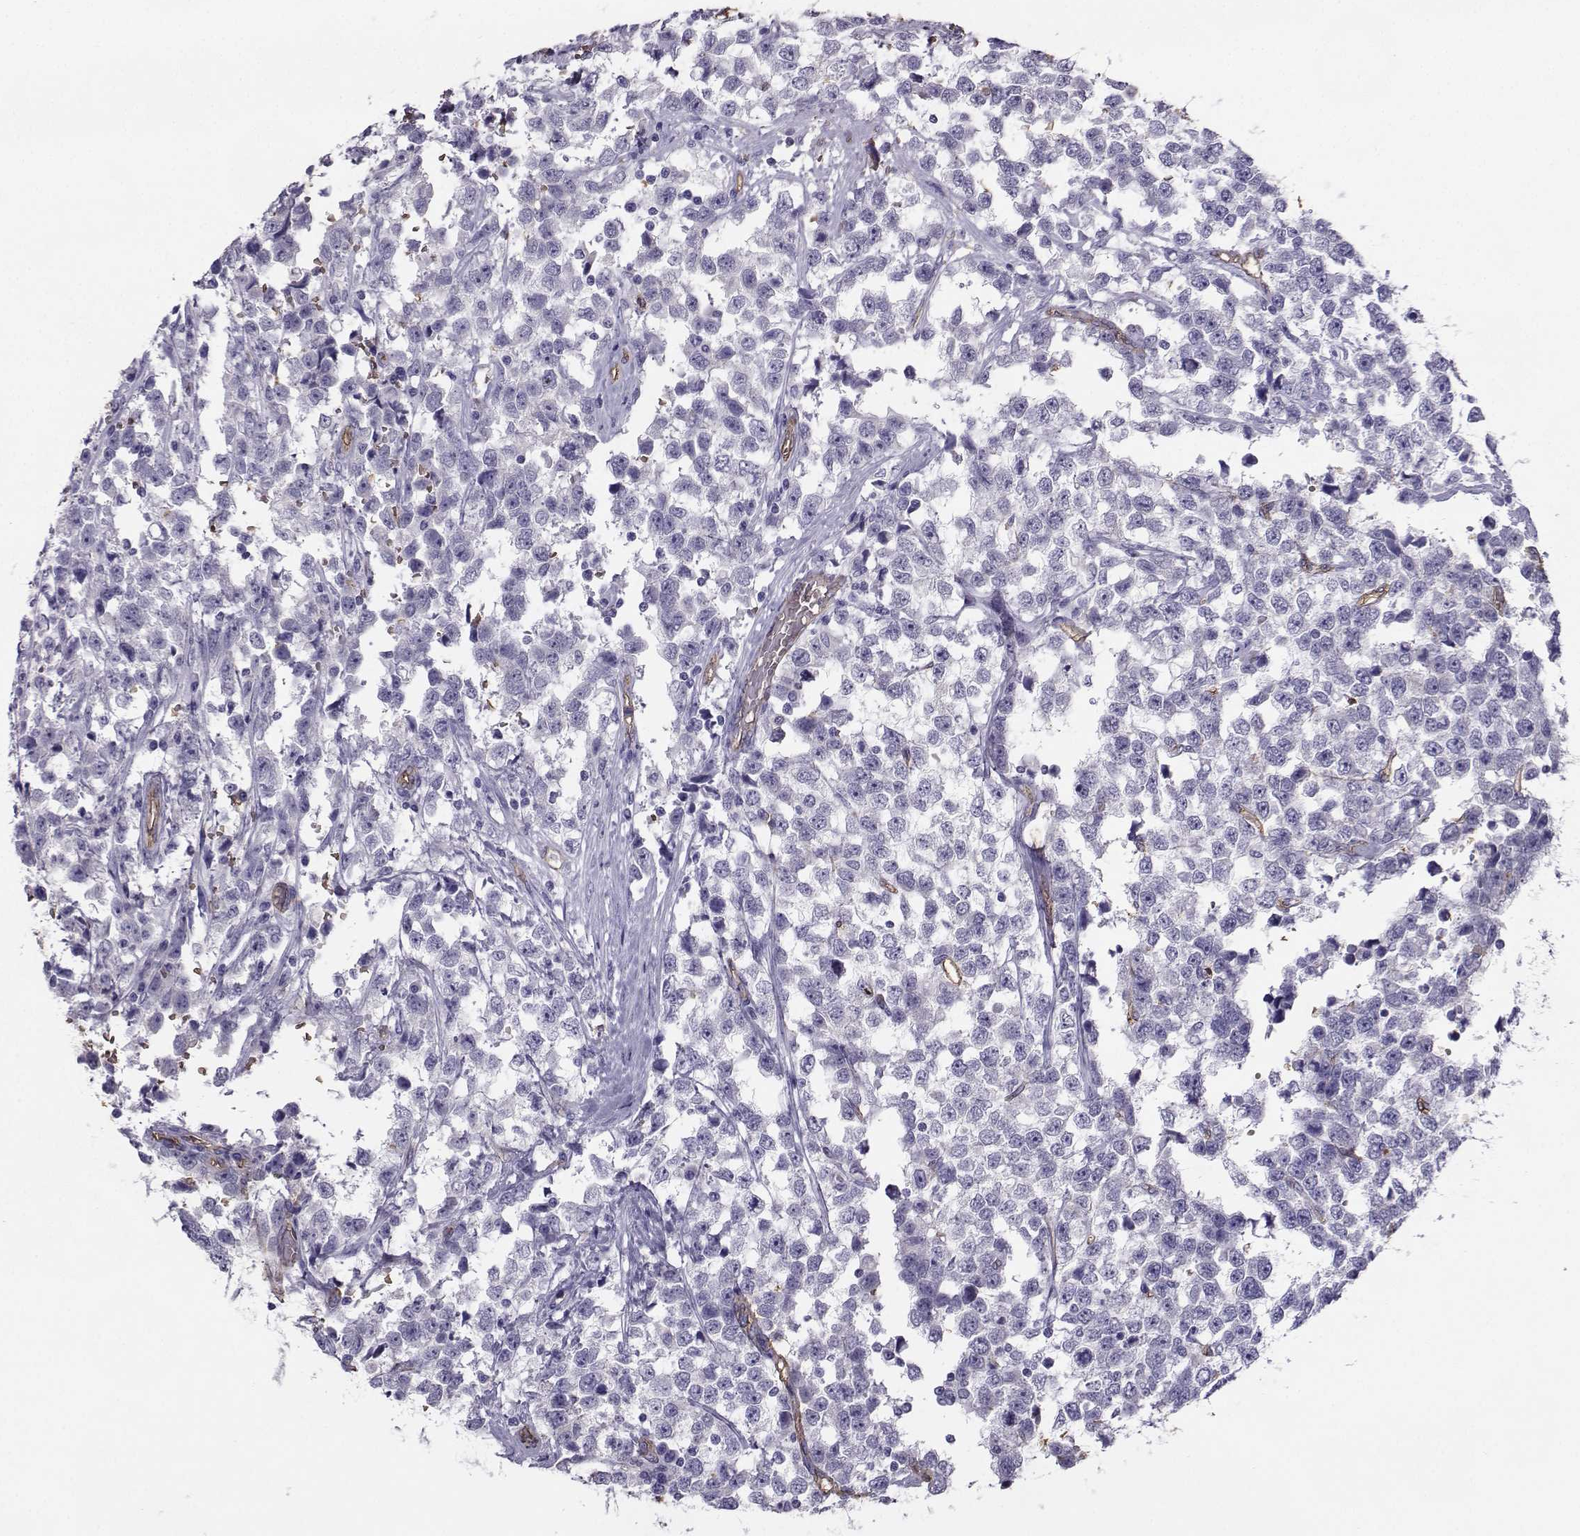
{"staining": {"intensity": "negative", "quantity": "none", "location": "none"}, "tissue": "testis cancer", "cell_type": "Tumor cells", "image_type": "cancer", "snomed": [{"axis": "morphology", "description": "Seminoma, NOS"}, {"axis": "topography", "description": "Testis"}], "caption": "DAB (3,3'-diaminobenzidine) immunohistochemical staining of testis cancer (seminoma) shows no significant staining in tumor cells.", "gene": "CLUL1", "patient": {"sex": "male", "age": 34}}